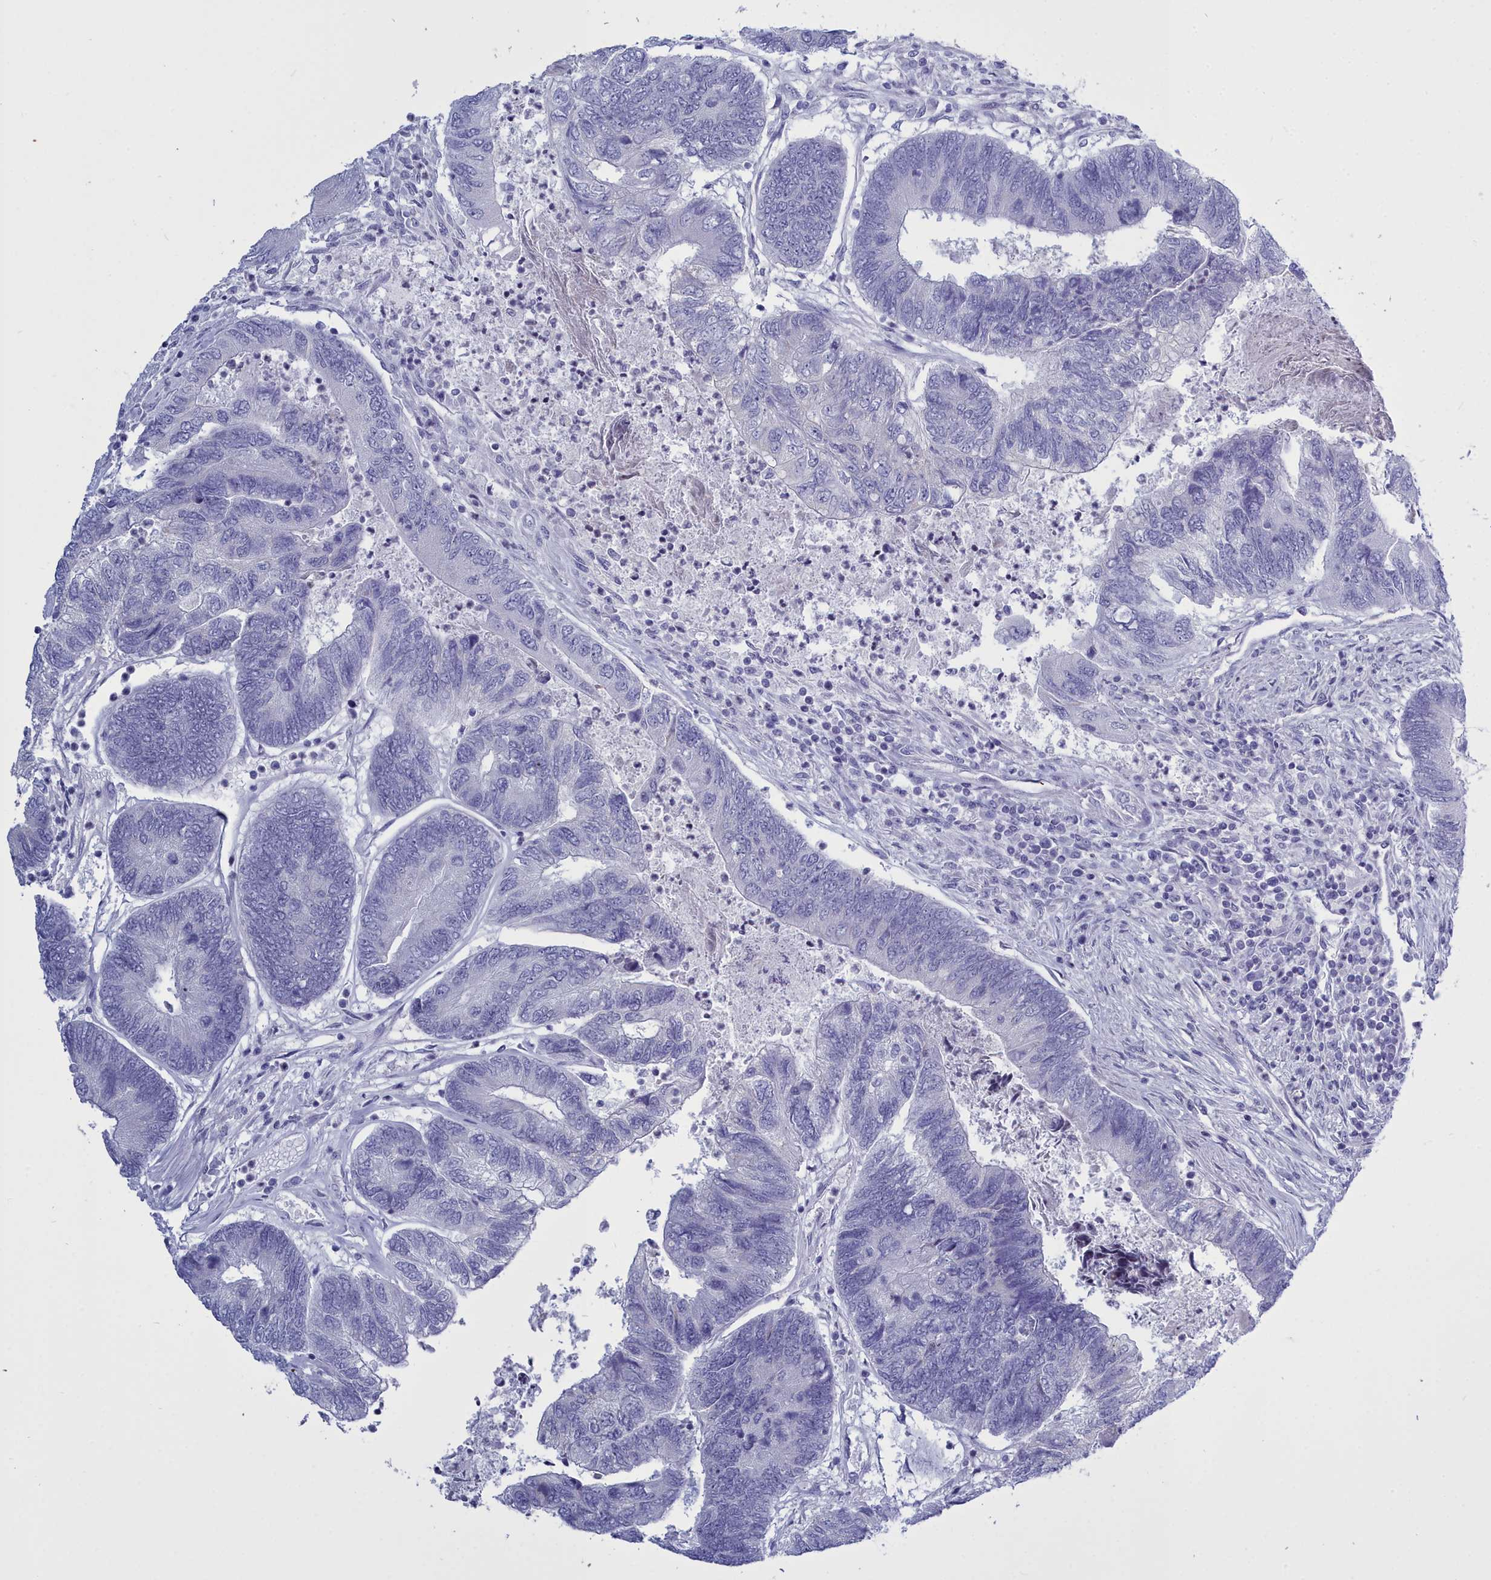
{"staining": {"intensity": "negative", "quantity": "none", "location": "none"}, "tissue": "colorectal cancer", "cell_type": "Tumor cells", "image_type": "cancer", "snomed": [{"axis": "morphology", "description": "Adenocarcinoma, NOS"}, {"axis": "topography", "description": "Colon"}], "caption": "Protein analysis of colorectal cancer shows no significant positivity in tumor cells. (Stains: DAB immunohistochemistry (IHC) with hematoxylin counter stain, Microscopy: brightfield microscopy at high magnification).", "gene": "MAP6", "patient": {"sex": "female", "age": 67}}